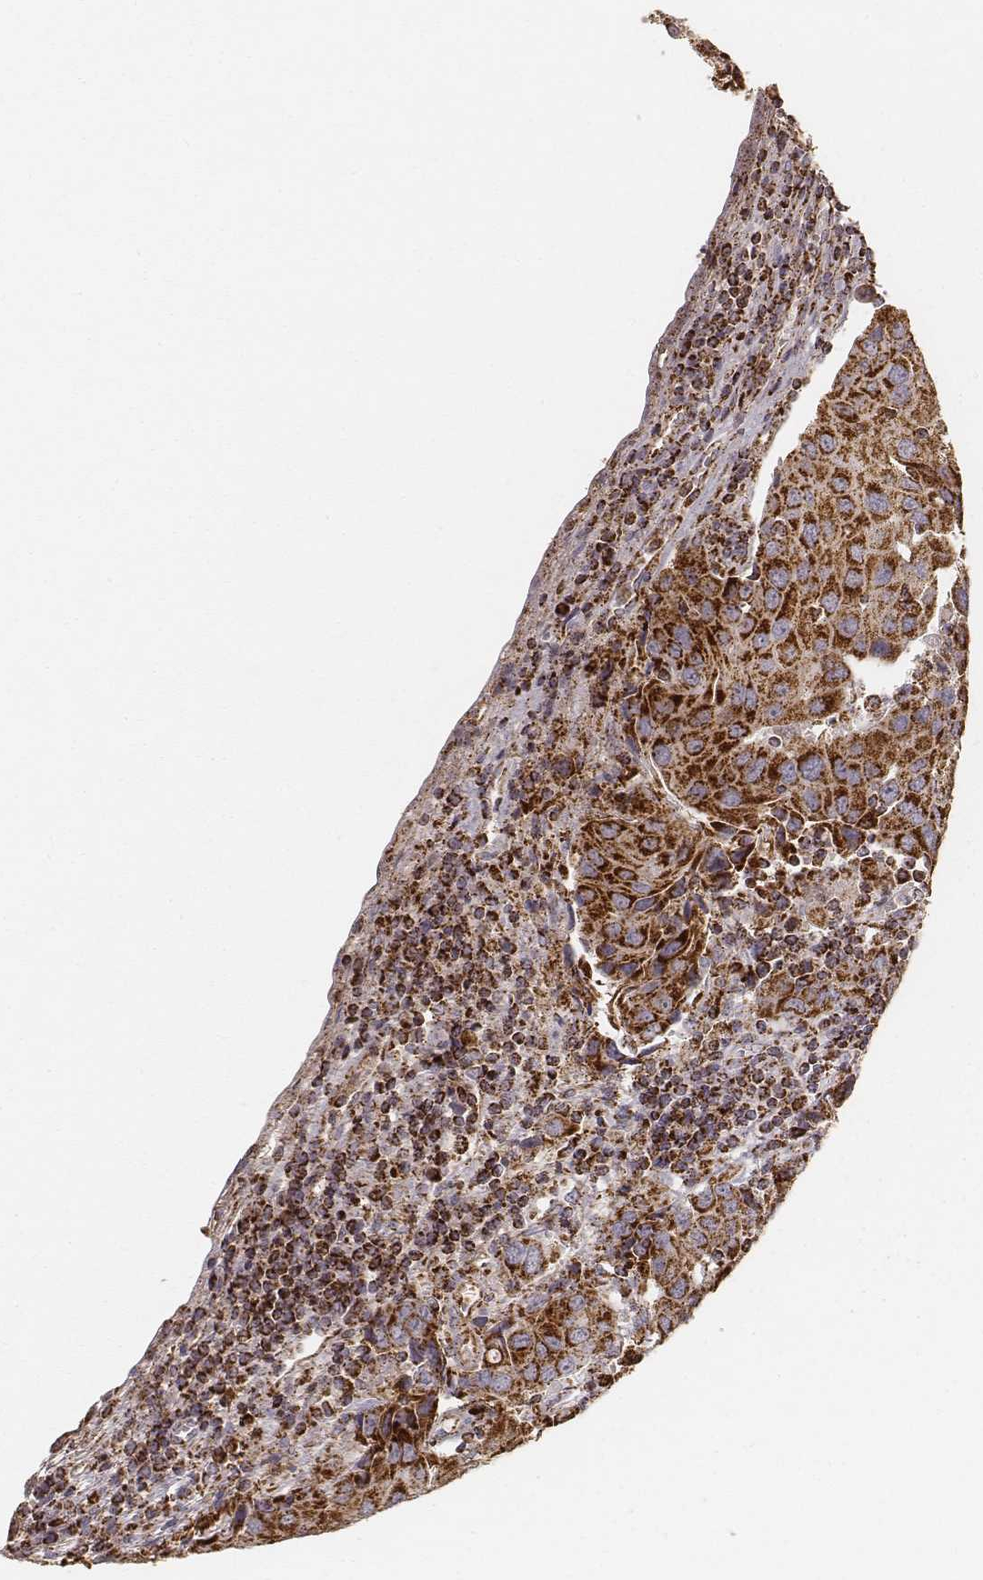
{"staining": {"intensity": "strong", "quantity": ">75%", "location": "cytoplasmic/membranous"}, "tissue": "urothelial cancer", "cell_type": "Tumor cells", "image_type": "cancer", "snomed": [{"axis": "morphology", "description": "Urothelial carcinoma, High grade"}, {"axis": "topography", "description": "Urinary bladder"}], "caption": "High-grade urothelial carcinoma stained with immunohistochemistry (IHC) displays strong cytoplasmic/membranous staining in approximately >75% of tumor cells.", "gene": "CS", "patient": {"sex": "female", "age": 85}}